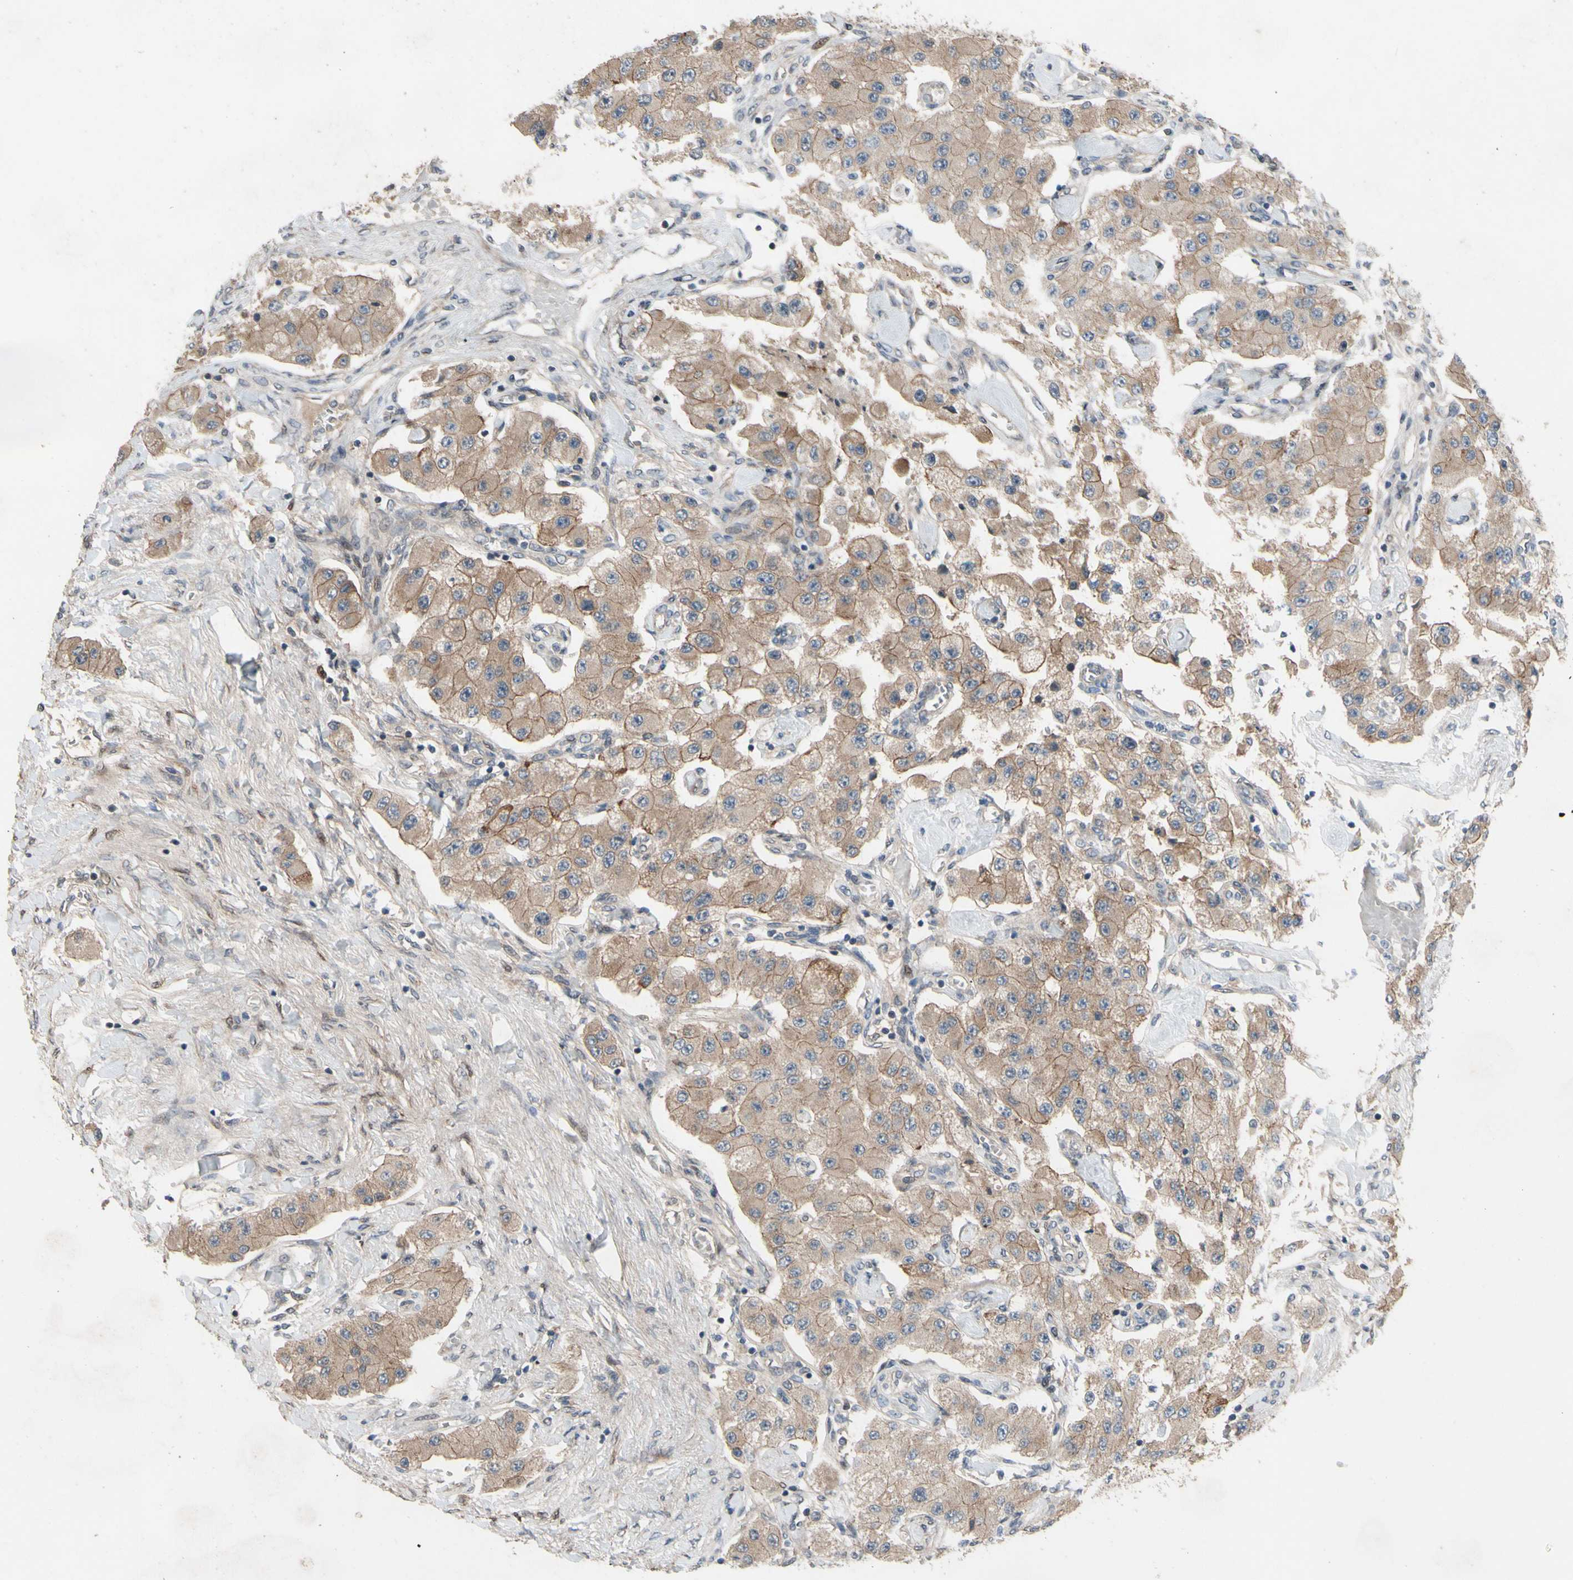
{"staining": {"intensity": "weak", "quantity": ">75%", "location": "cytoplasmic/membranous"}, "tissue": "carcinoid", "cell_type": "Tumor cells", "image_type": "cancer", "snomed": [{"axis": "morphology", "description": "Carcinoid, malignant, NOS"}, {"axis": "topography", "description": "Pancreas"}], "caption": "Carcinoid was stained to show a protein in brown. There is low levels of weak cytoplasmic/membranous expression in about >75% of tumor cells. (DAB IHC, brown staining for protein, blue staining for nuclei).", "gene": "ICAM5", "patient": {"sex": "male", "age": 41}}